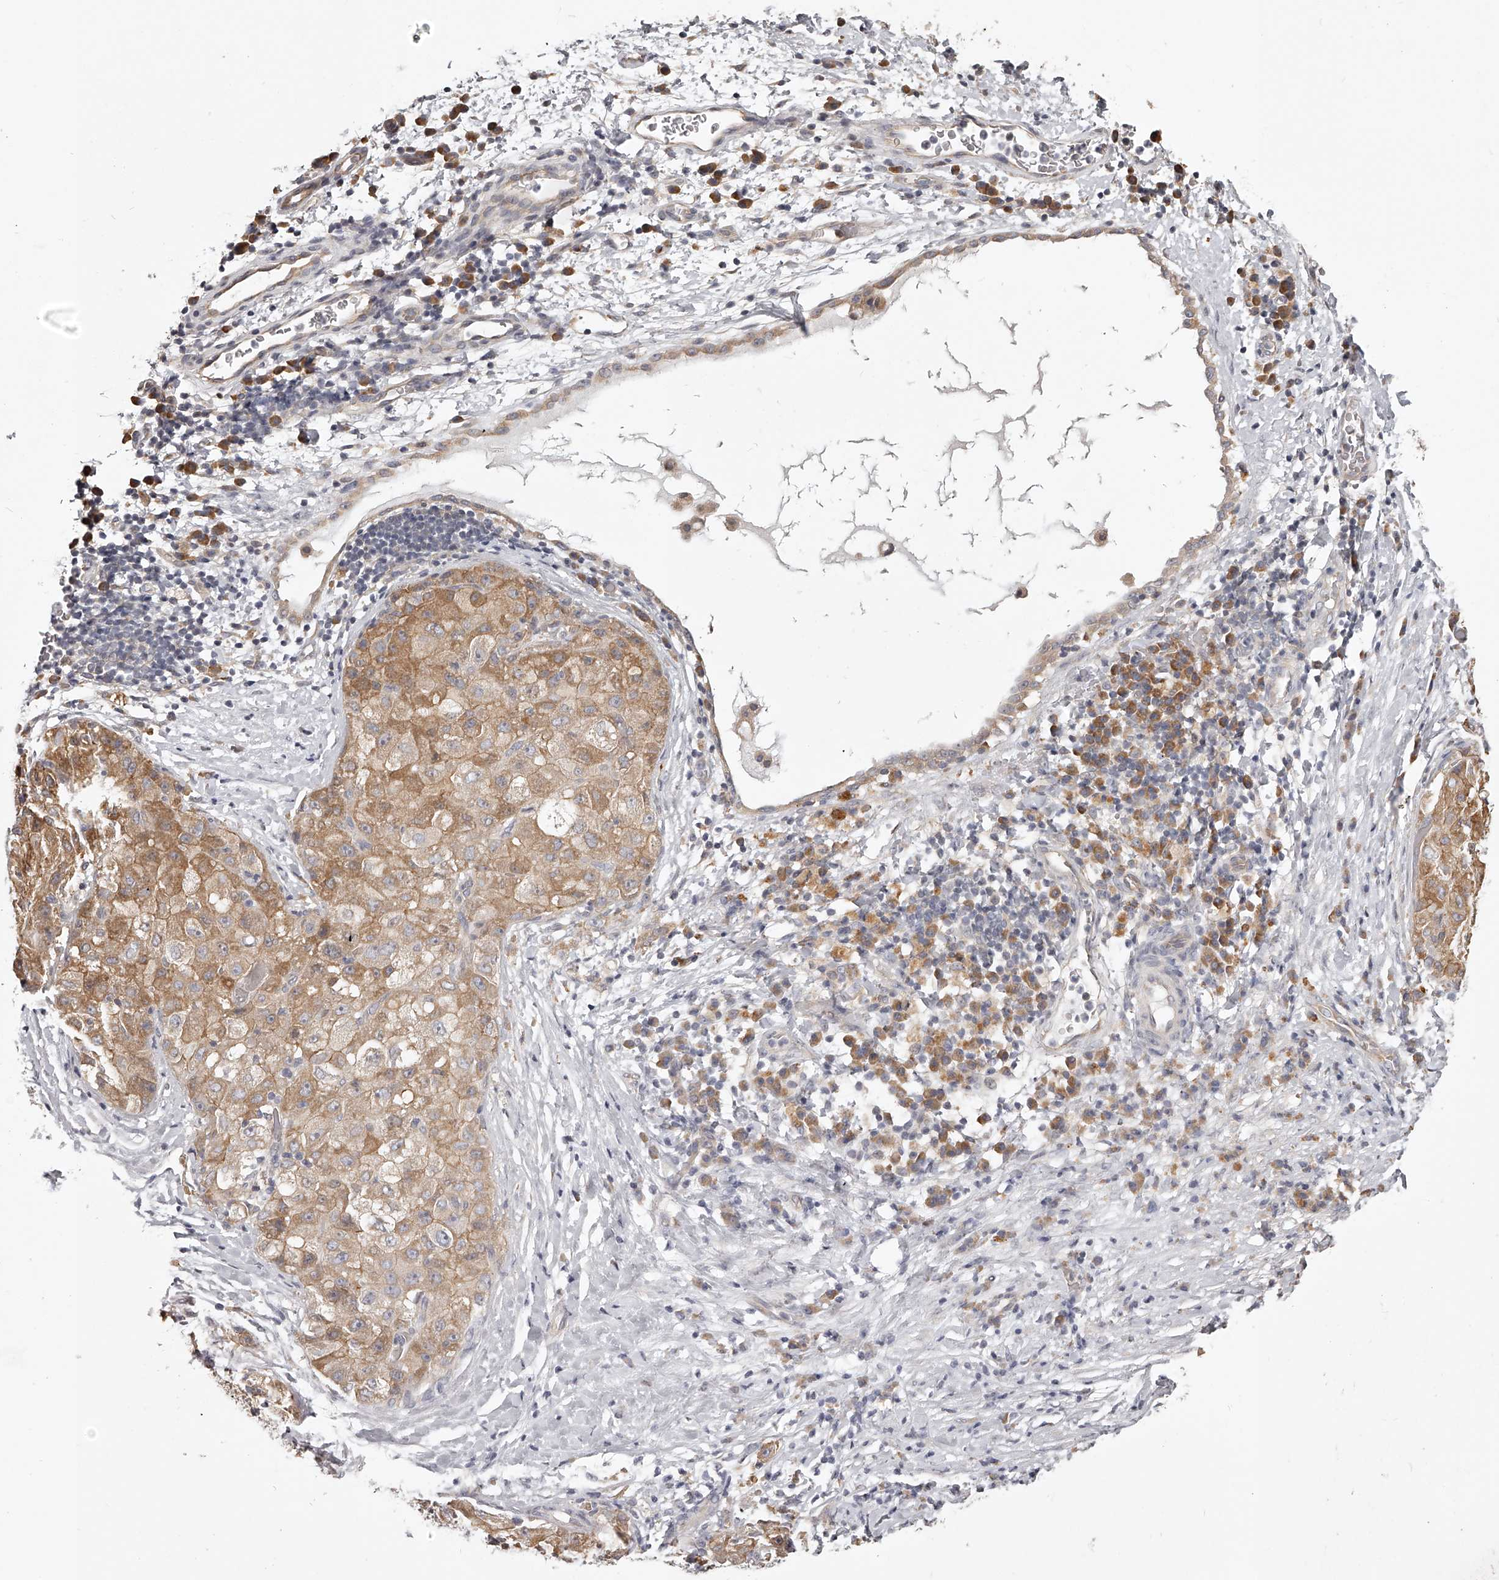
{"staining": {"intensity": "moderate", "quantity": ">75%", "location": "cytoplasmic/membranous"}, "tissue": "liver cancer", "cell_type": "Tumor cells", "image_type": "cancer", "snomed": [{"axis": "morphology", "description": "Carcinoma, Hepatocellular, NOS"}, {"axis": "topography", "description": "Liver"}], "caption": "Human hepatocellular carcinoma (liver) stained with a protein marker reveals moderate staining in tumor cells.", "gene": "ZNF582", "patient": {"sex": "male", "age": 80}}